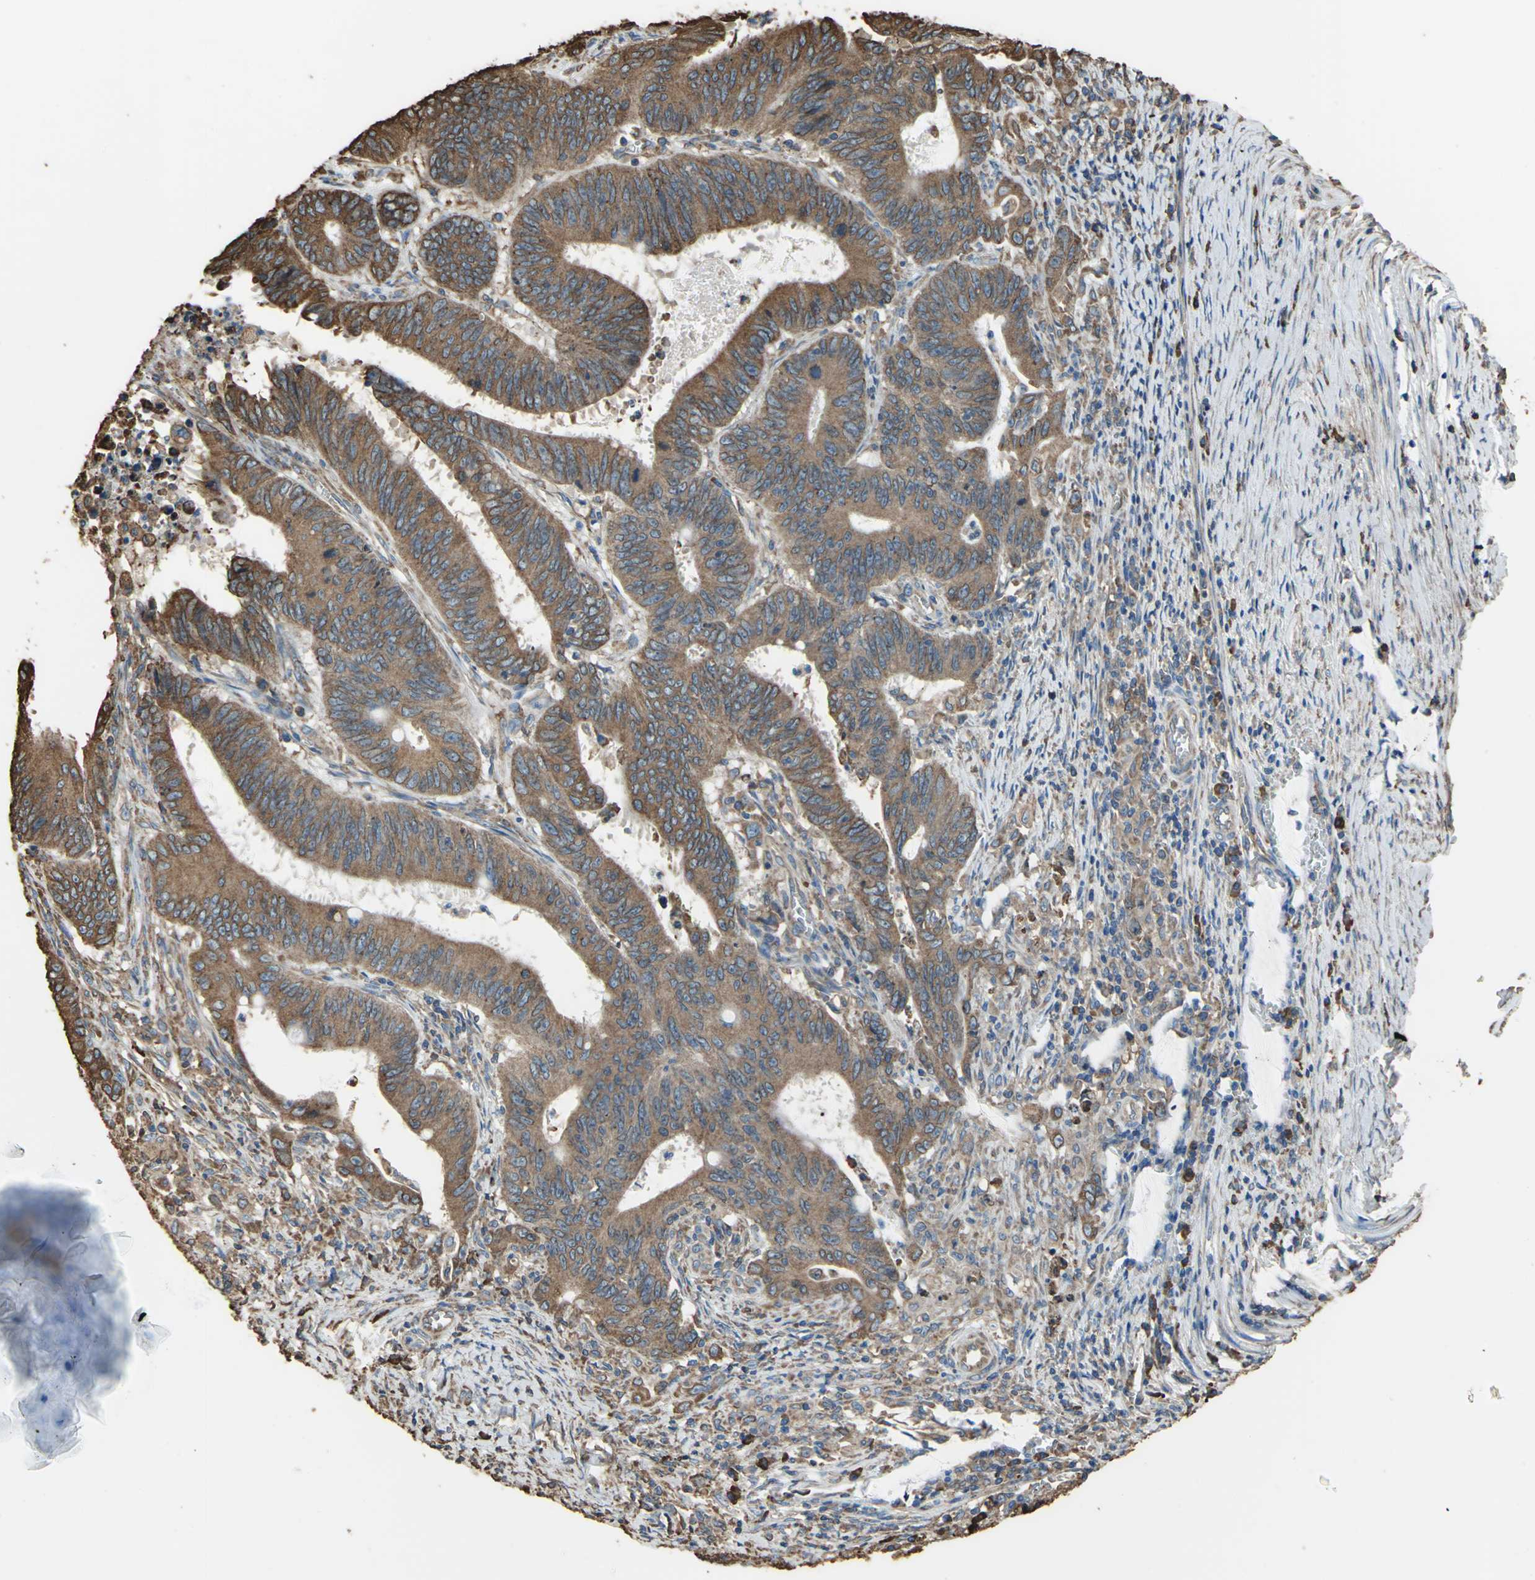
{"staining": {"intensity": "strong", "quantity": ">75%", "location": "cytoplasmic/membranous"}, "tissue": "colorectal cancer", "cell_type": "Tumor cells", "image_type": "cancer", "snomed": [{"axis": "morphology", "description": "Adenocarcinoma, NOS"}, {"axis": "topography", "description": "Colon"}], "caption": "This is a micrograph of immunohistochemistry (IHC) staining of adenocarcinoma (colorectal), which shows strong positivity in the cytoplasmic/membranous of tumor cells.", "gene": "GPANK1", "patient": {"sex": "male", "age": 45}}